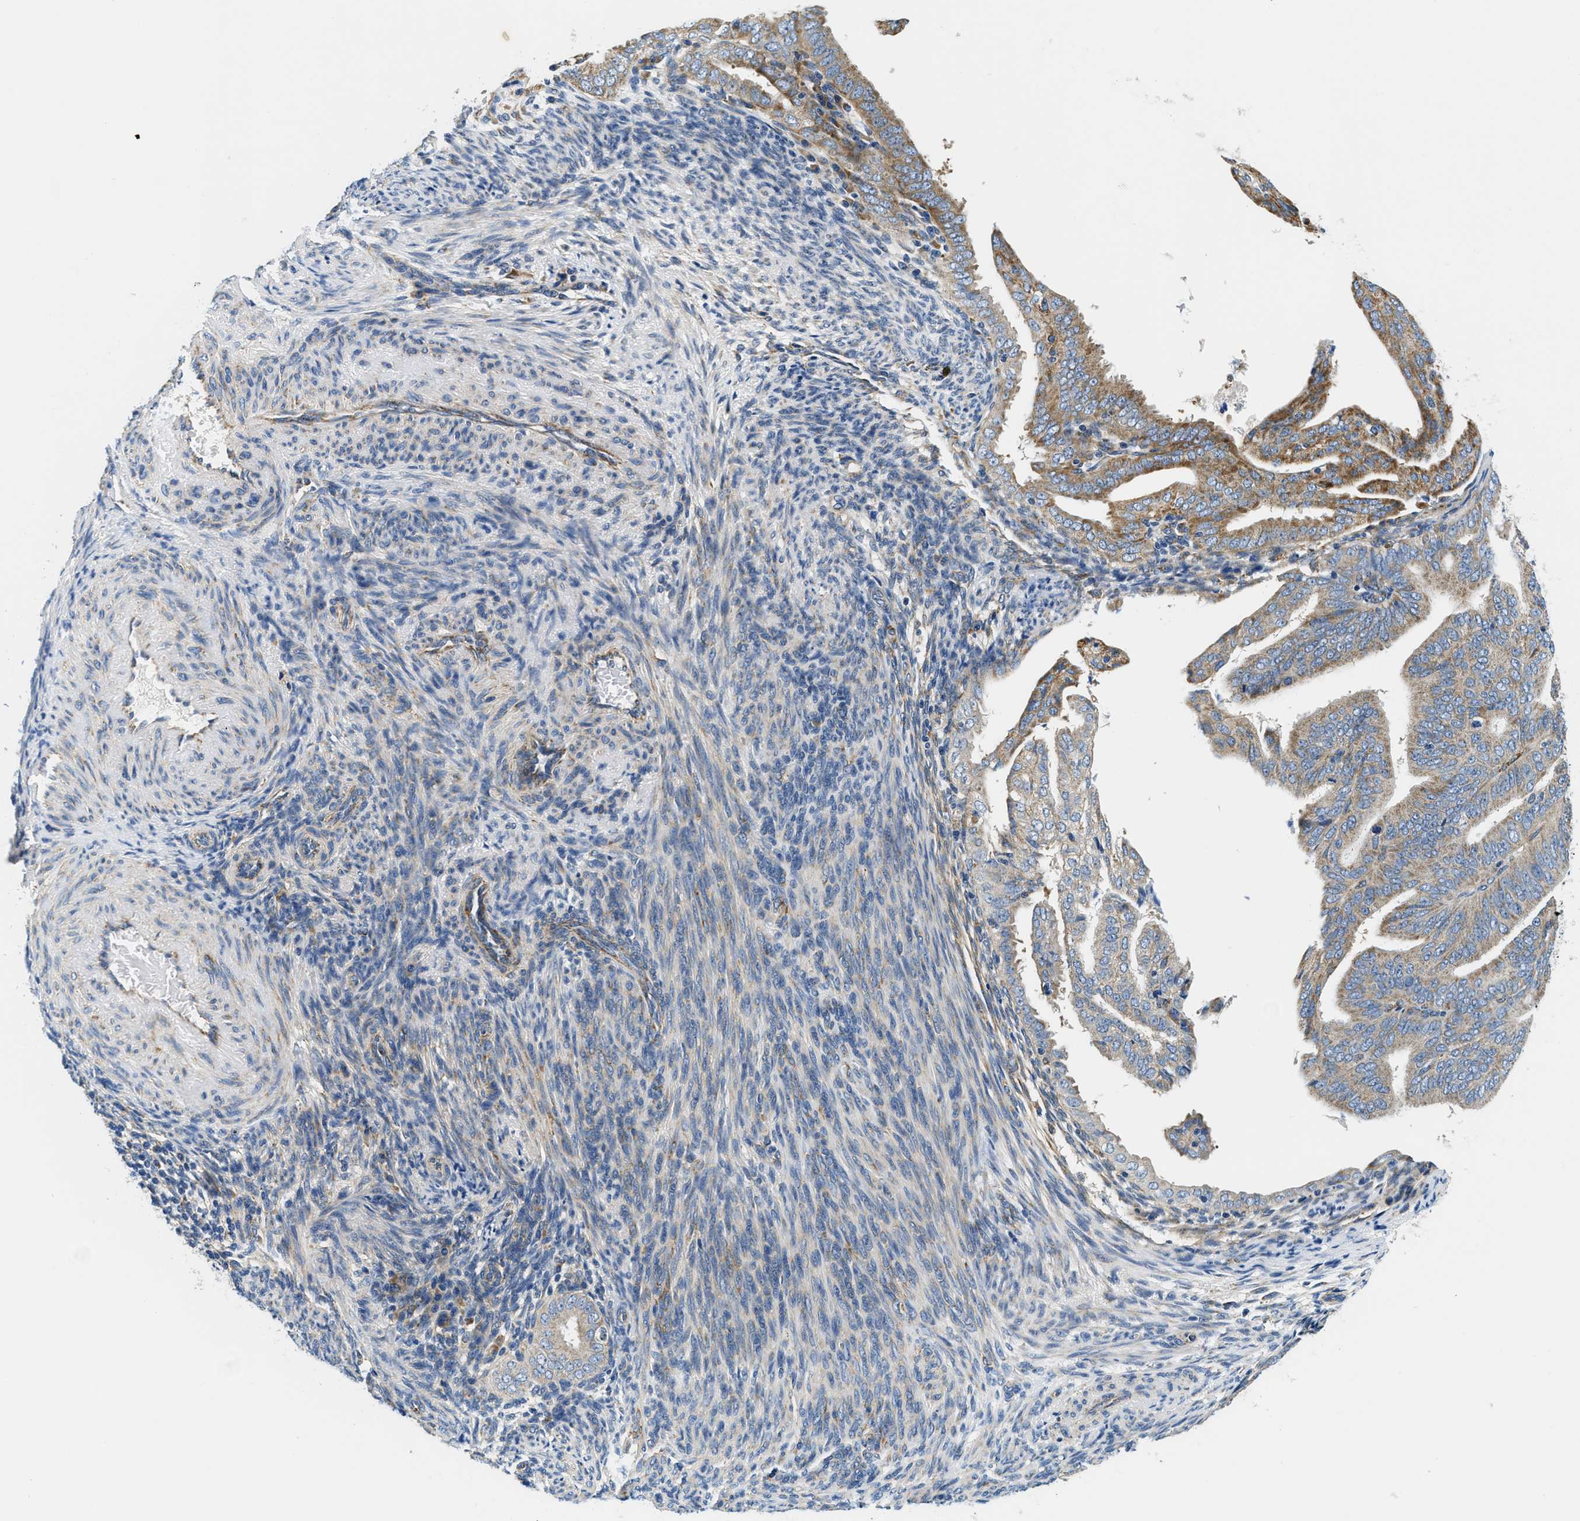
{"staining": {"intensity": "strong", "quantity": "25%-75%", "location": "cytoplasmic/membranous"}, "tissue": "endometrial cancer", "cell_type": "Tumor cells", "image_type": "cancer", "snomed": [{"axis": "morphology", "description": "Adenocarcinoma, NOS"}, {"axis": "topography", "description": "Endometrium"}], "caption": "This is an image of immunohistochemistry (IHC) staining of endometrial cancer (adenocarcinoma), which shows strong staining in the cytoplasmic/membranous of tumor cells.", "gene": "SAMD4B", "patient": {"sex": "female", "age": 58}}